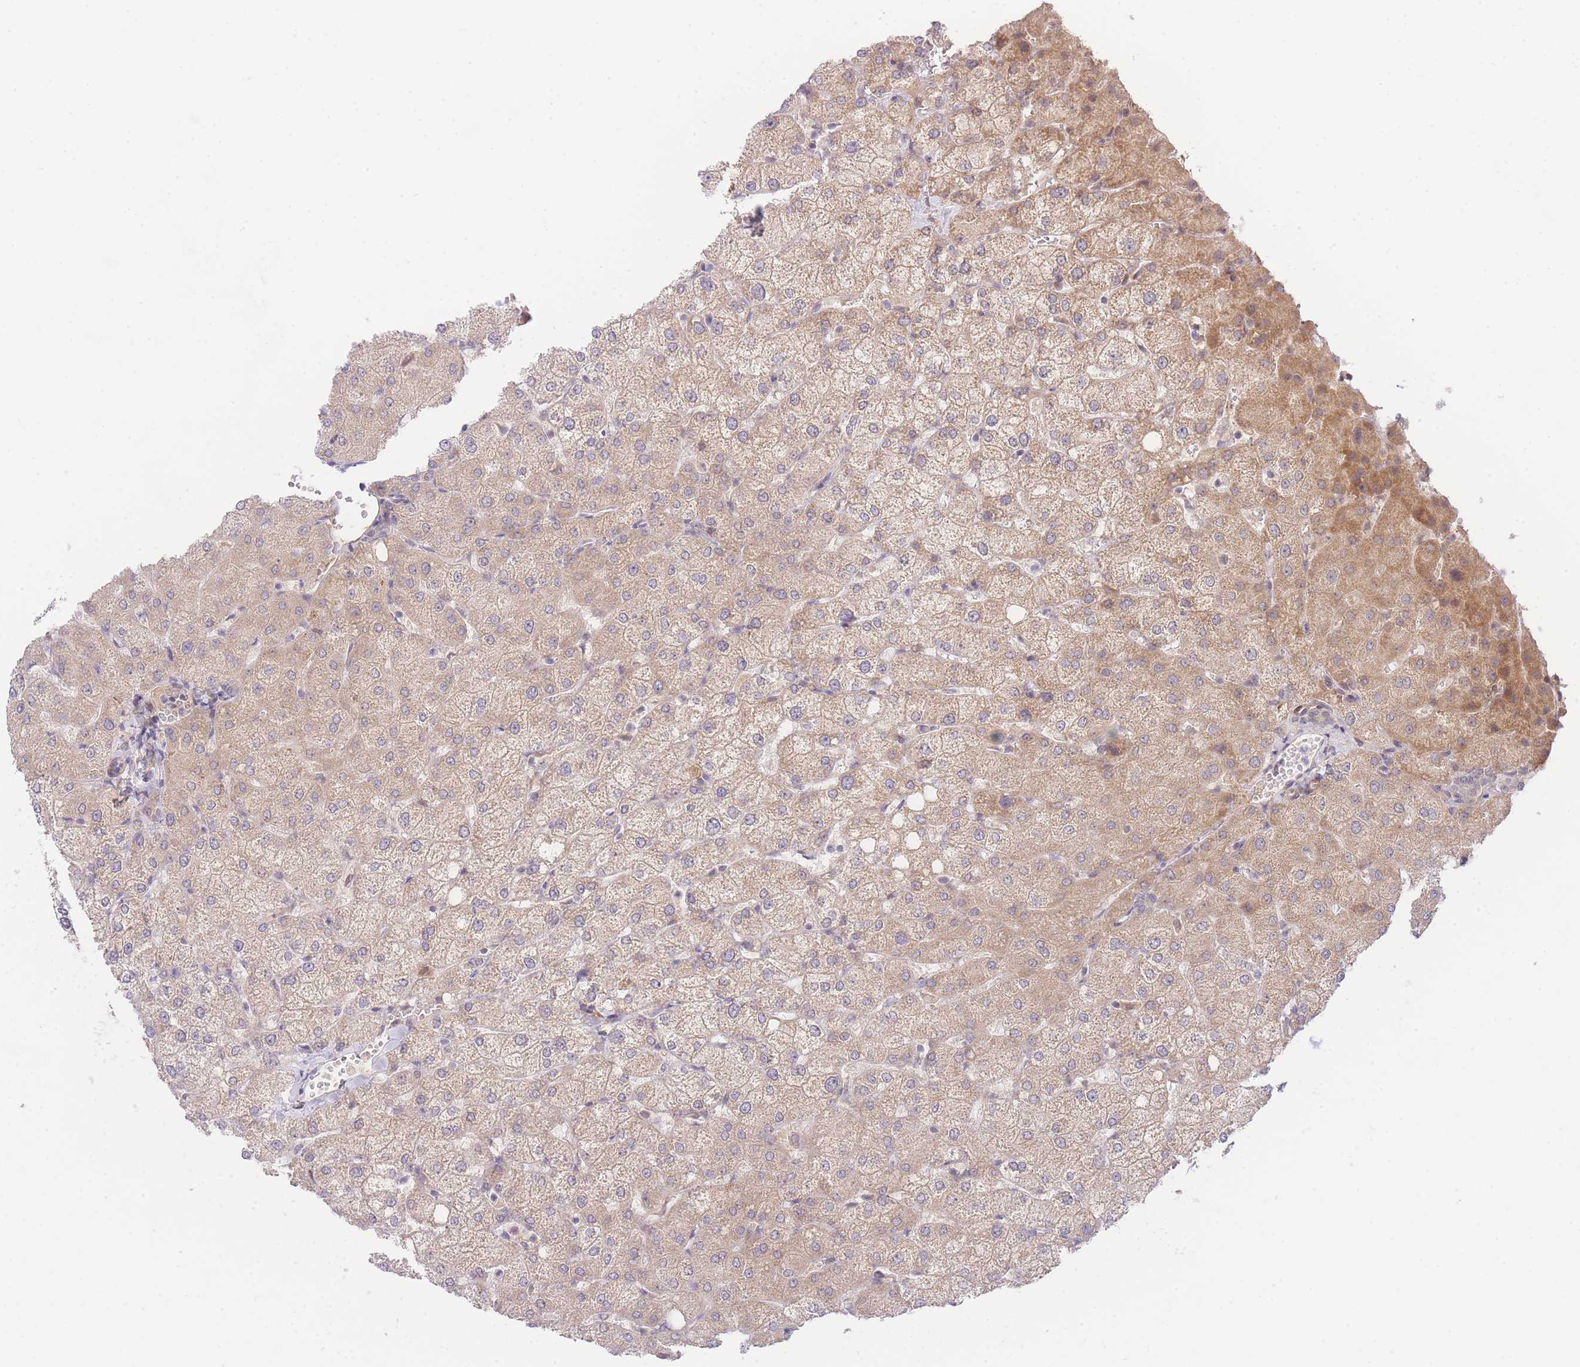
{"staining": {"intensity": "negative", "quantity": "none", "location": "none"}, "tissue": "liver", "cell_type": "Cholangiocytes", "image_type": "normal", "snomed": [{"axis": "morphology", "description": "Normal tissue, NOS"}, {"axis": "topography", "description": "Liver"}], "caption": "IHC photomicrograph of unremarkable human liver stained for a protein (brown), which reveals no expression in cholangiocytes. (DAB immunohistochemistry, high magnification).", "gene": "SLC25A33", "patient": {"sex": "female", "age": 54}}